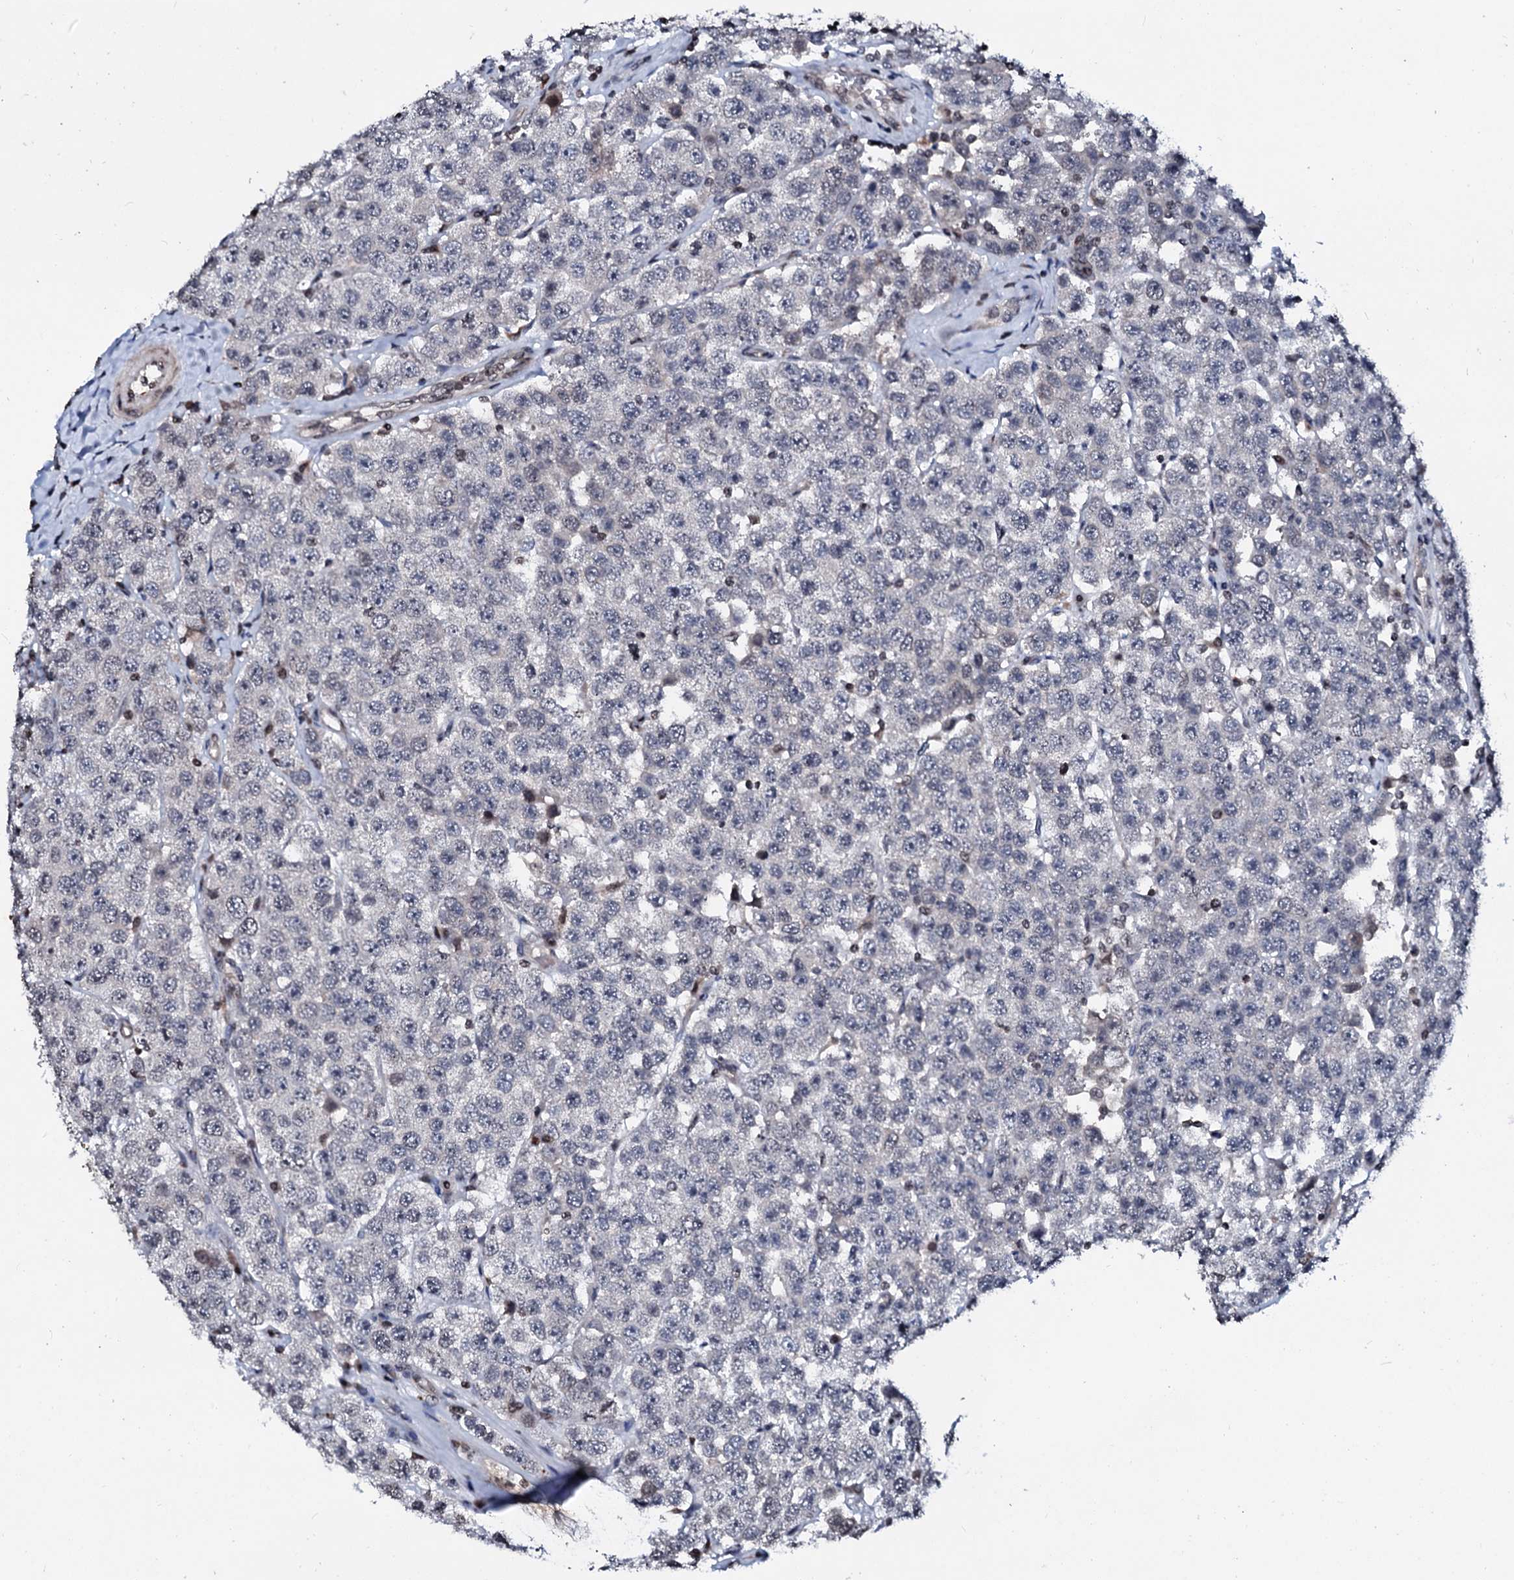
{"staining": {"intensity": "negative", "quantity": "none", "location": "none"}, "tissue": "testis cancer", "cell_type": "Tumor cells", "image_type": "cancer", "snomed": [{"axis": "morphology", "description": "Seminoma, NOS"}, {"axis": "topography", "description": "Testis"}], "caption": "Image shows no significant protein expression in tumor cells of testis cancer.", "gene": "LSM11", "patient": {"sex": "male", "age": 28}}